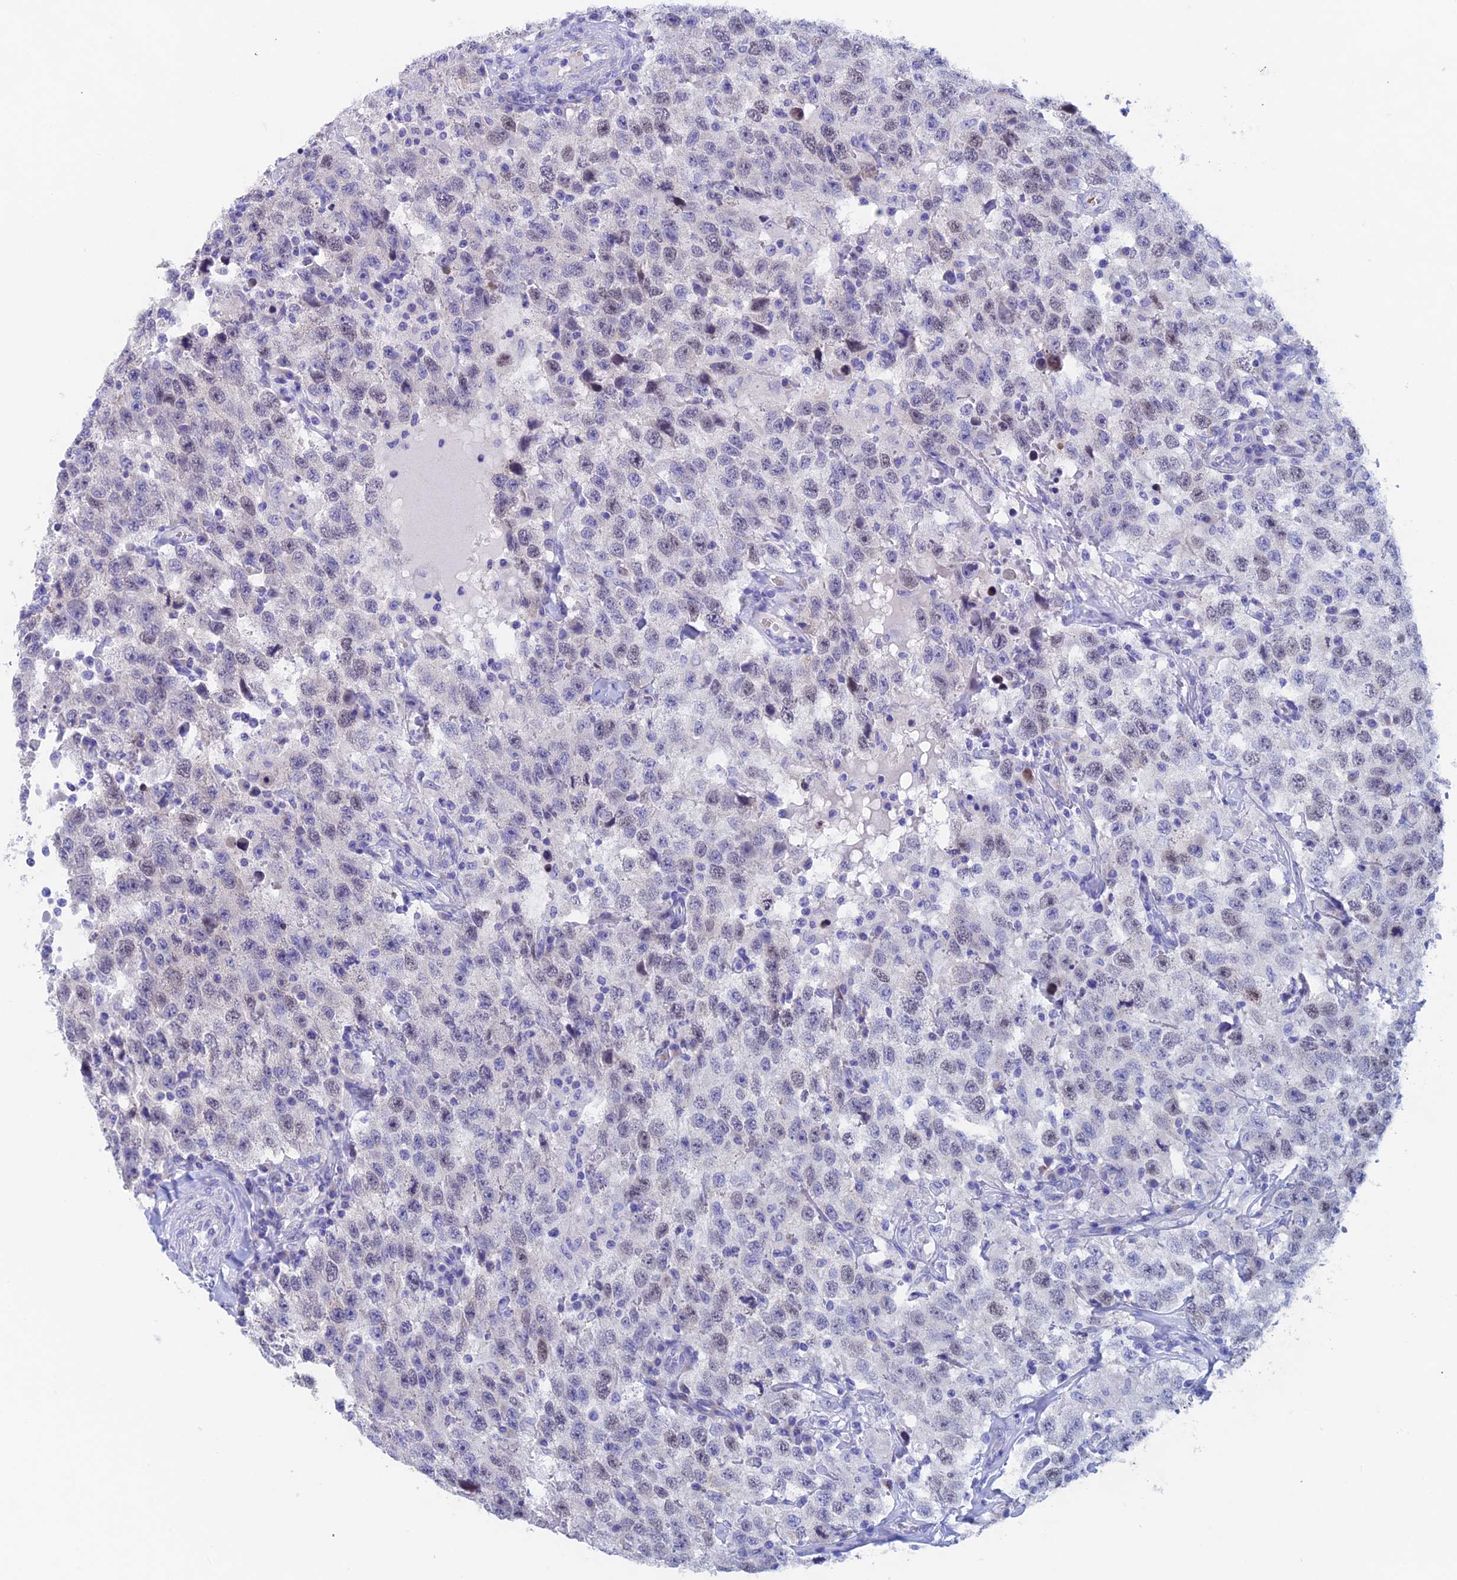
{"staining": {"intensity": "weak", "quantity": "<25%", "location": "nuclear"}, "tissue": "testis cancer", "cell_type": "Tumor cells", "image_type": "cancer", "snomed": [{"axis": "morphology", "description": "Seminoma, NOS"}, {"axis": "topography", "description": "Testis"}], "caption": "DAB immunohistochemical staining of testis seminoma exhibits no significant expression in tumor cells. The staining is performed using DAB brown chromogen with nuclei counter-stained in using hematoxylin.", "gene": "PSMC3IP", "patient": {"sex": "male", "age": 41}}